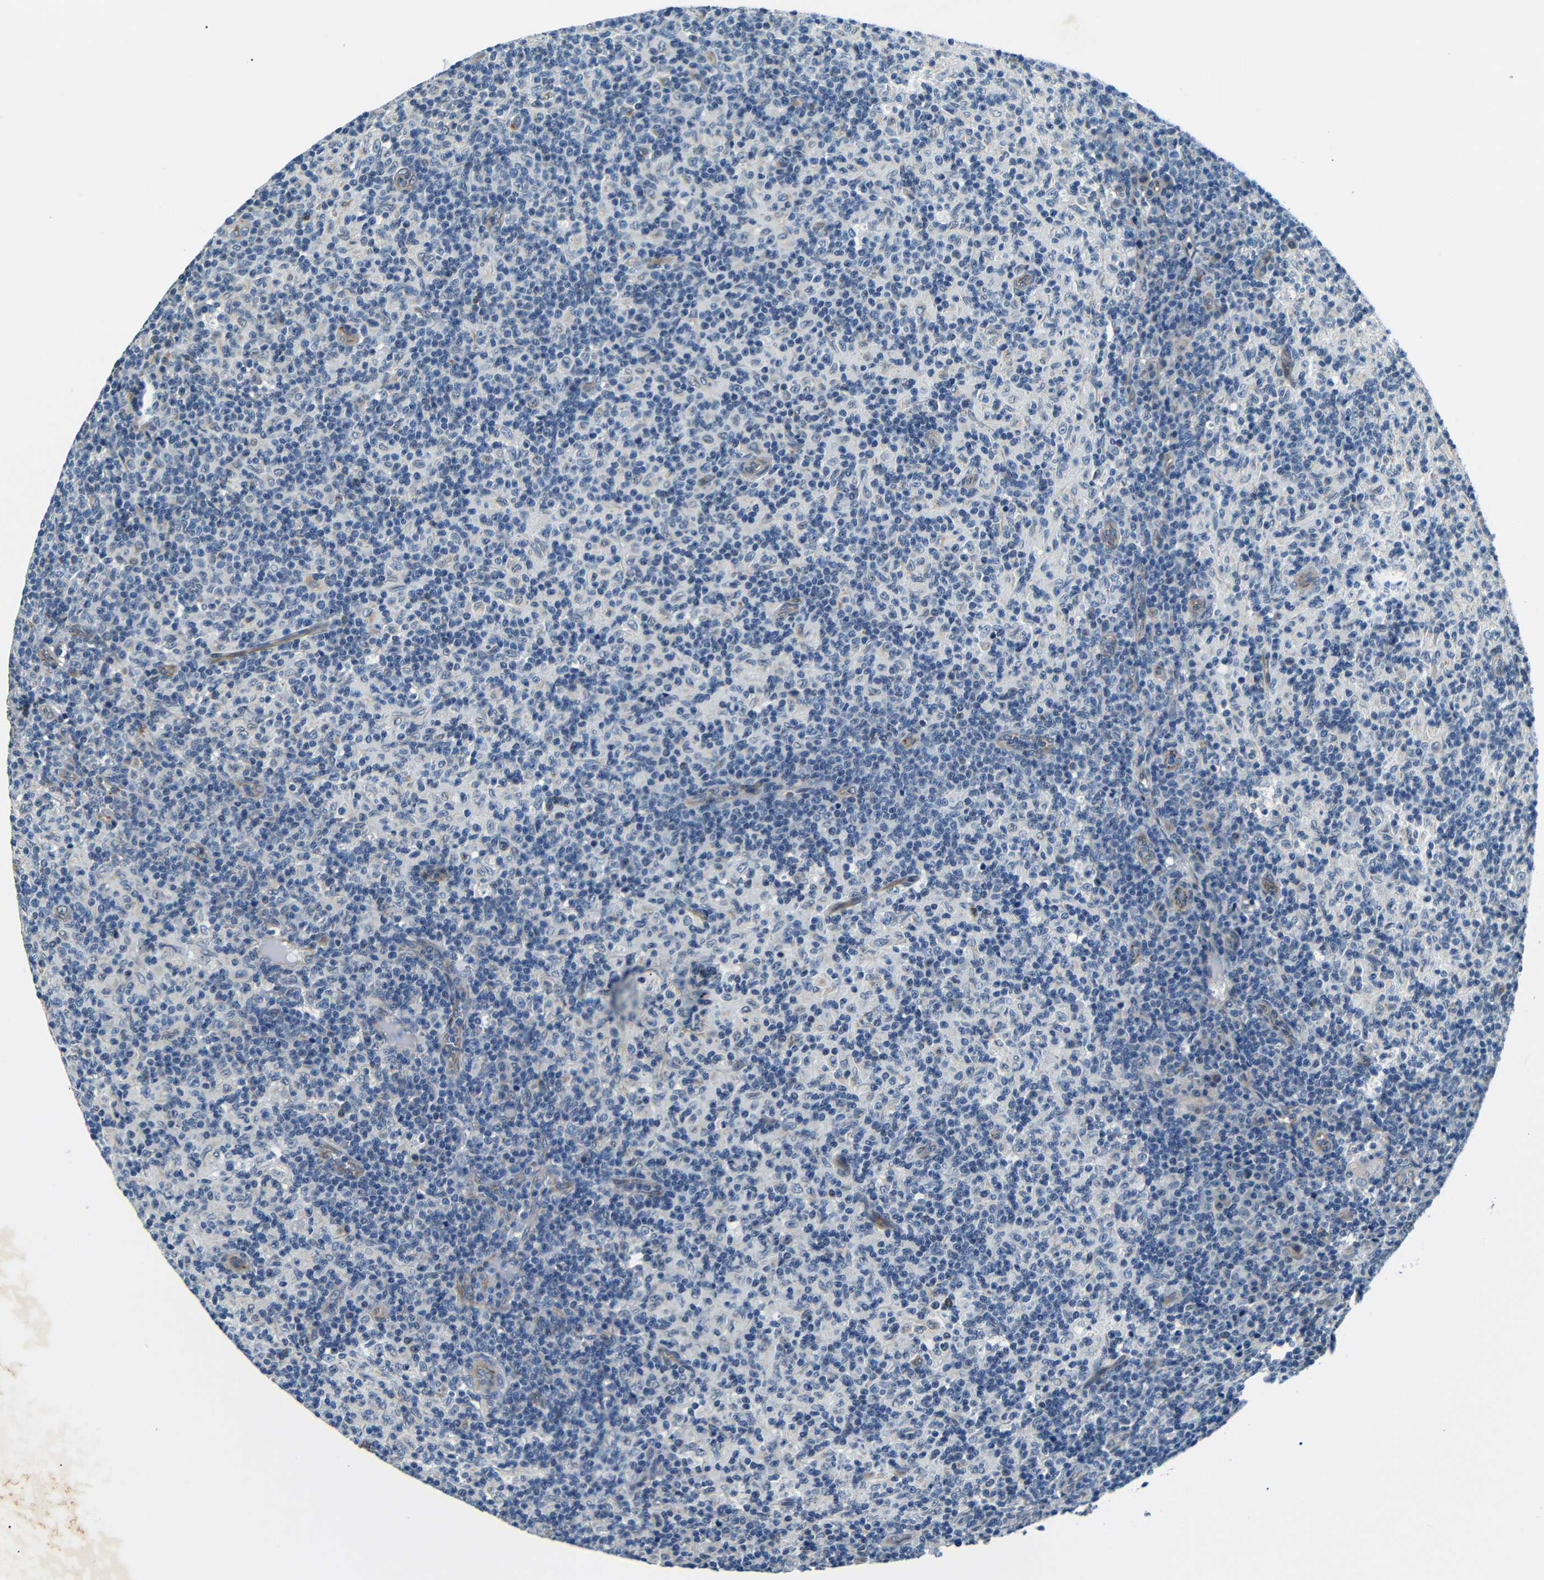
{"staining": {"intensity": "negative", "quantity": "none", "location": "none"}, "tissue": "lymph node", "cell_type": "Germinal center cells", "image_type": "normal", "snomed": [{"axis": "morphology", "description": "Normal tissue, NOS"}, {"axis": "morphology", "description": "Inflammation, NOS"}, {"axis": "topography", "description": "Lymph node"}], "caption": "Immunohistochemistry histopathology image of normal lymph node: lymph node stained with DAB displays no significant protein staining in germinal center cells. (IHC, brightfield microscopy, high magnification).", "gene": "TAFA1", "patient": {"sex": "male", "age": 55}}